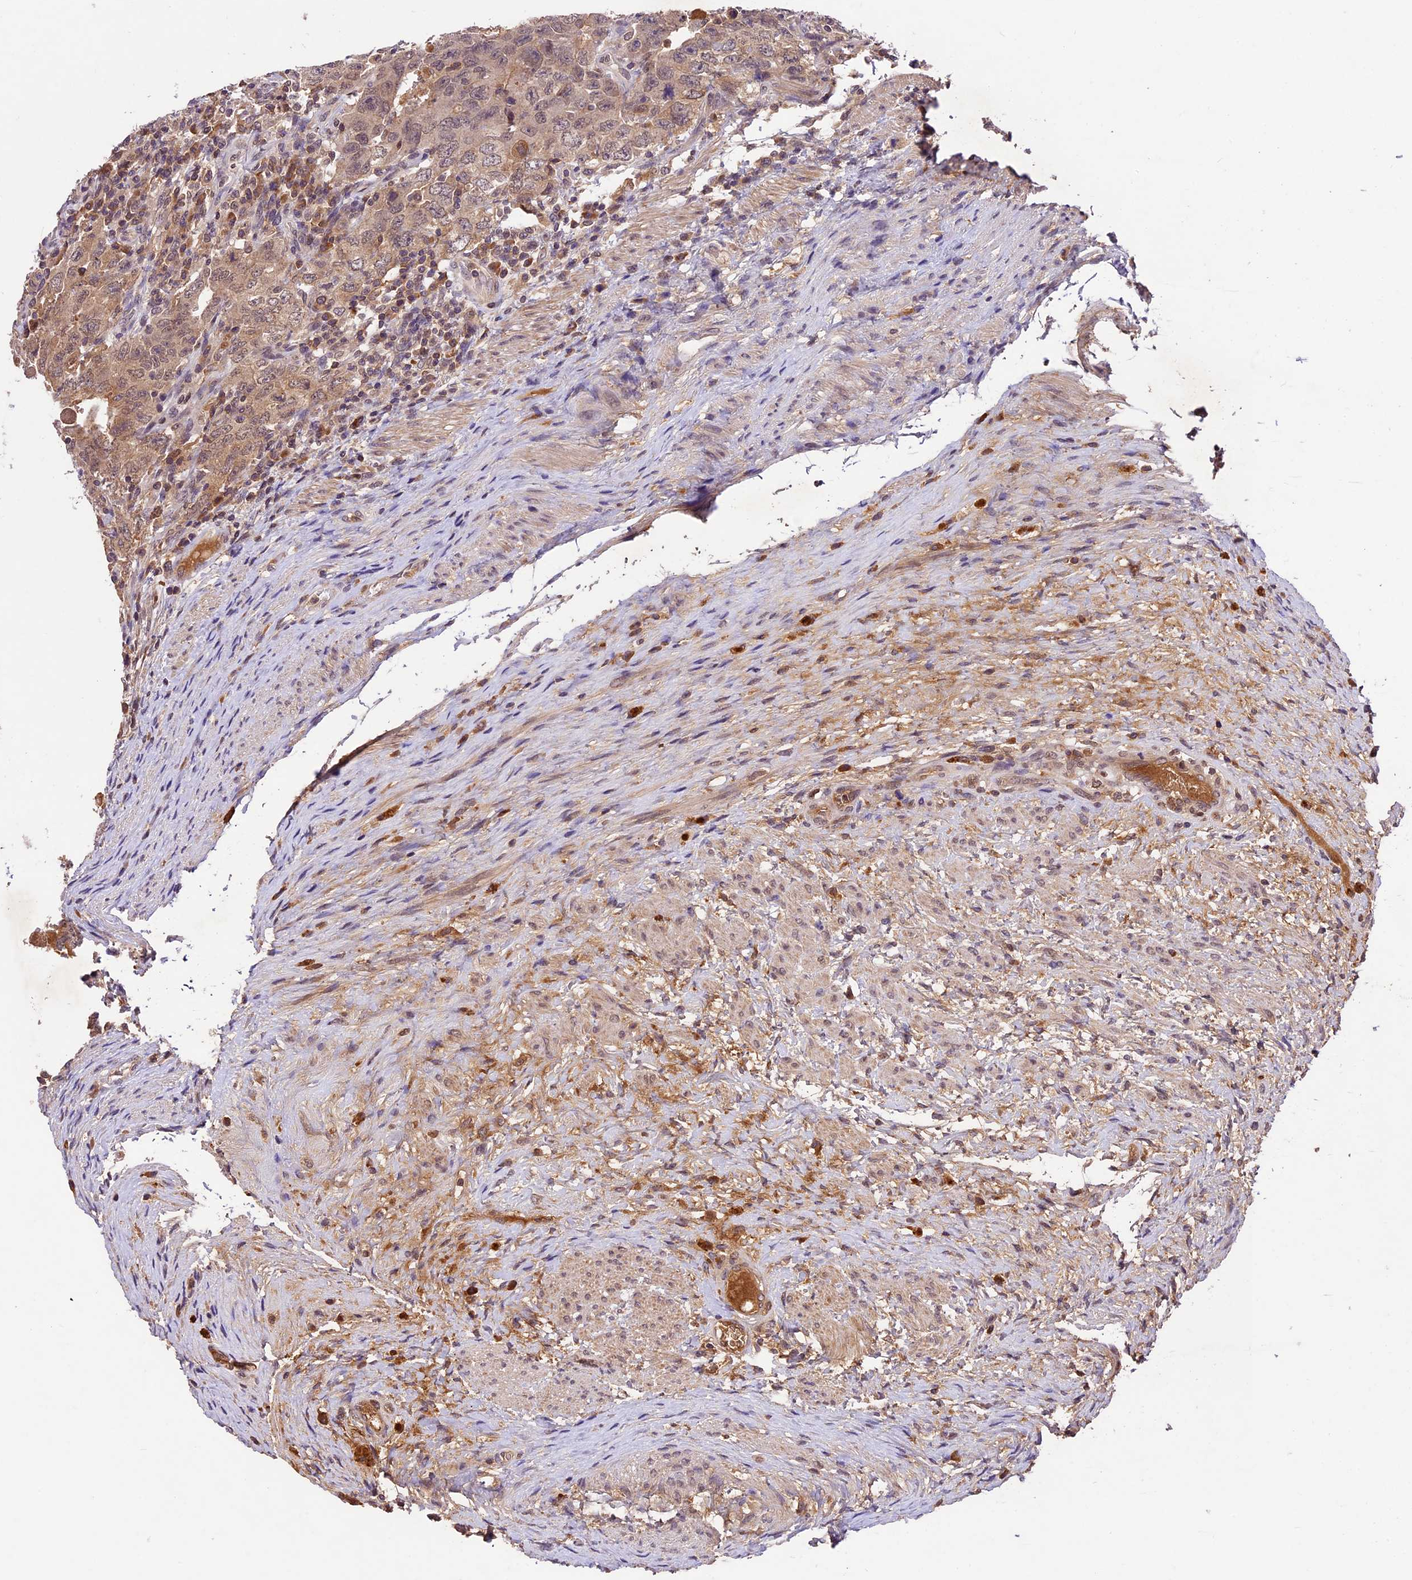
{"staining": {"intensity": "weak", "quantity": ">75%", "location": "cytoplasmic/membranous,nuclear"}, "tissue": "testis cancer", "cell_type": "Tumor cells", "image_type": "cancer", "snomed": [{"axis": "morphology", "description": "Carcinoma, Embryonal, NOS"}, {"axis": "topography", "description": "Testis"}], "caption": "A brown stain shows weak cytoplasmic/membranous and nuclear staining of a protein in testis cancer tumor cells.", "gene": "ATP10A", "patient": {"sex": "male", "age": 26}}